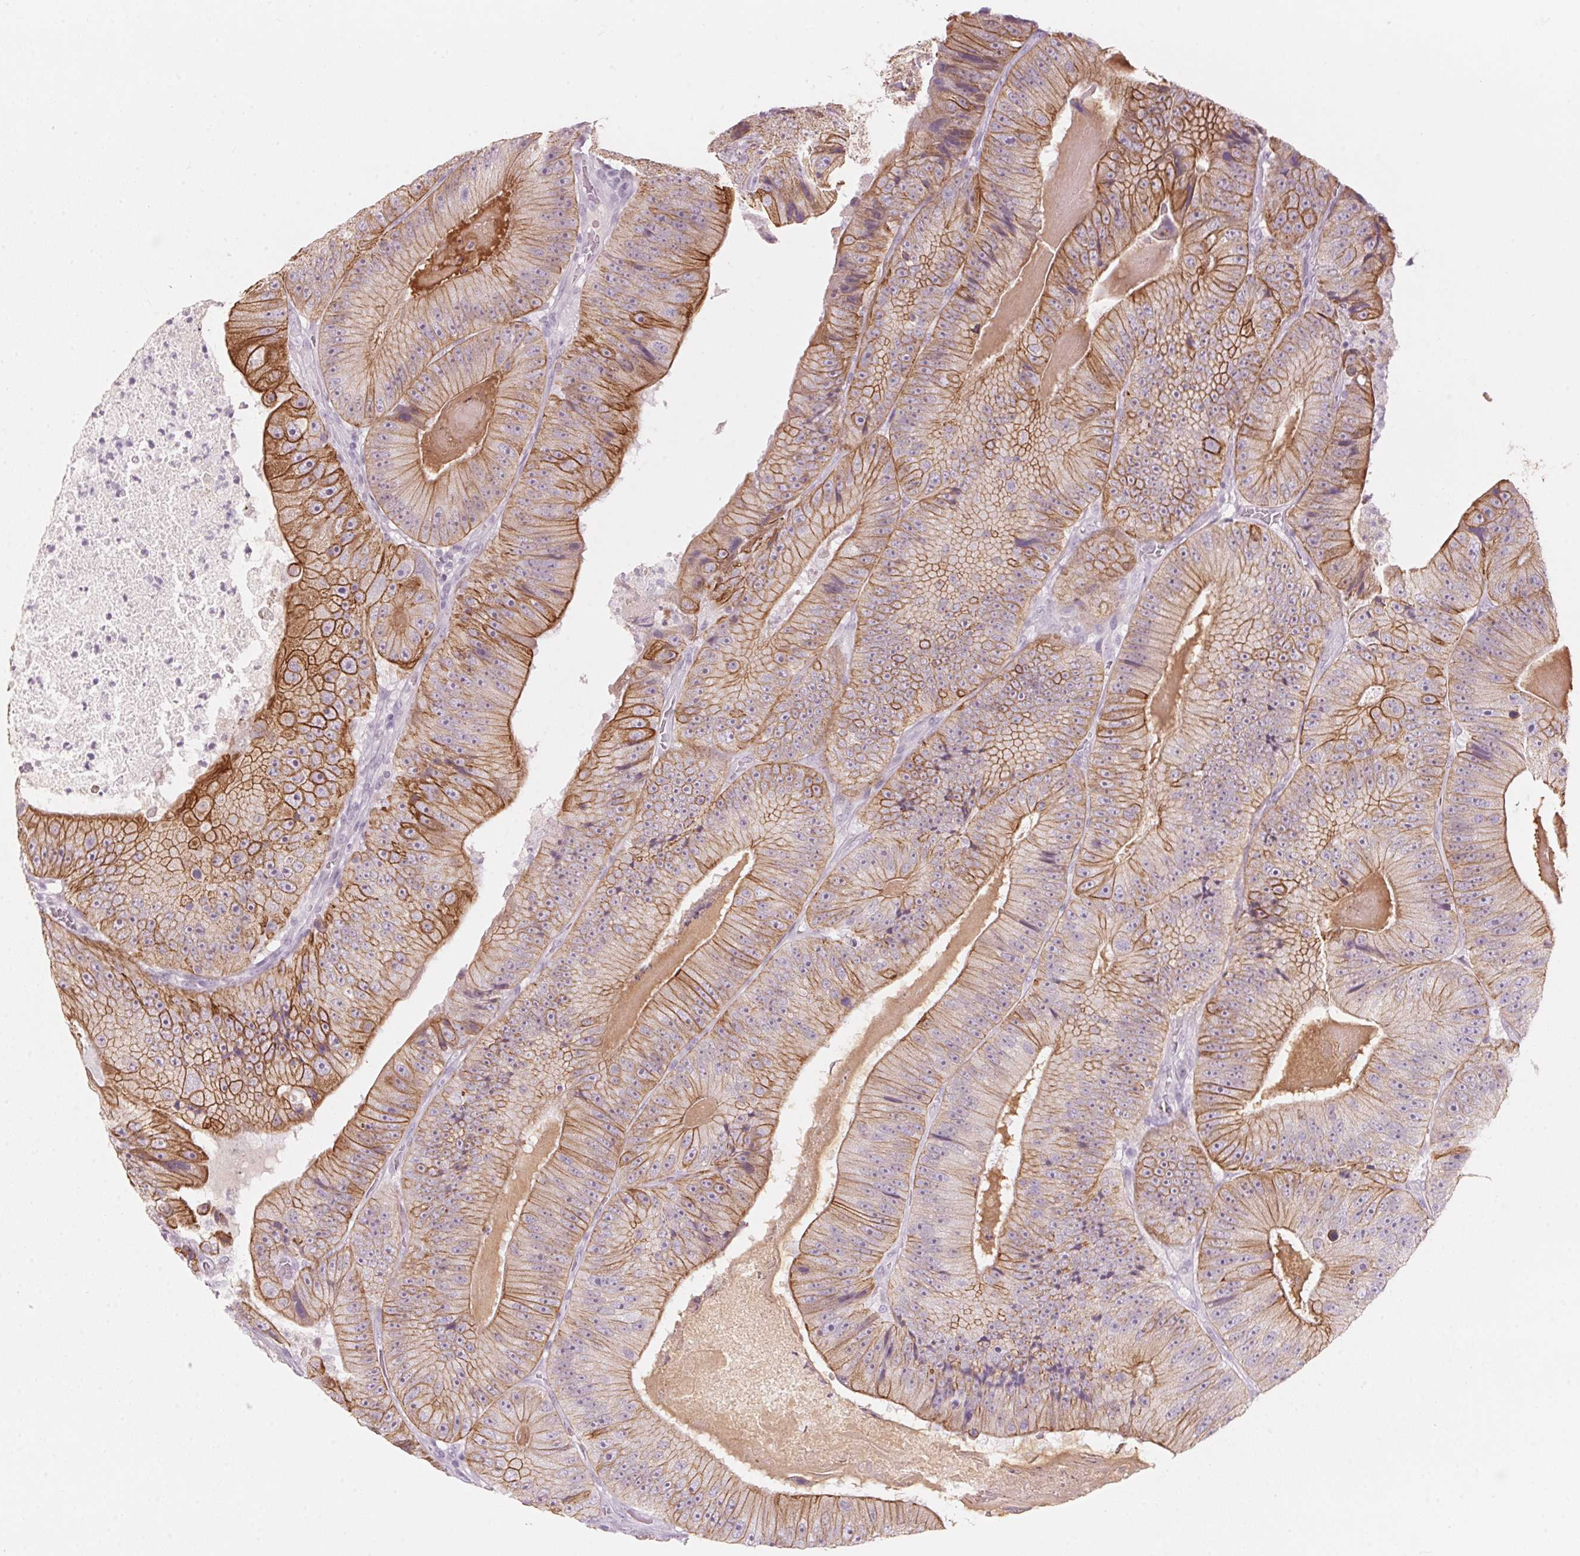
{"staining": {"intensity": "moderate", "quantity": ">75%", "location": "cytoplasmic/membranous"}, "tissue": "colorectal cancer", "cell_type": "Tumor cells", "image_type": "cancer", "snomed": [{"axis": "morphology", "description": "Adenocarcinoma, NOS"}, {"axis": "topography", "description": "Colon"}], "caption": "Adenocarcinoma (colorectal) stained with immunohistochemistry (IHC) reveals moderate cytoplasmic/membranous staining in approximately >75% of tumor cells.", "gene": "SCTR", "patient": {"sex": "female", "age": 86}}